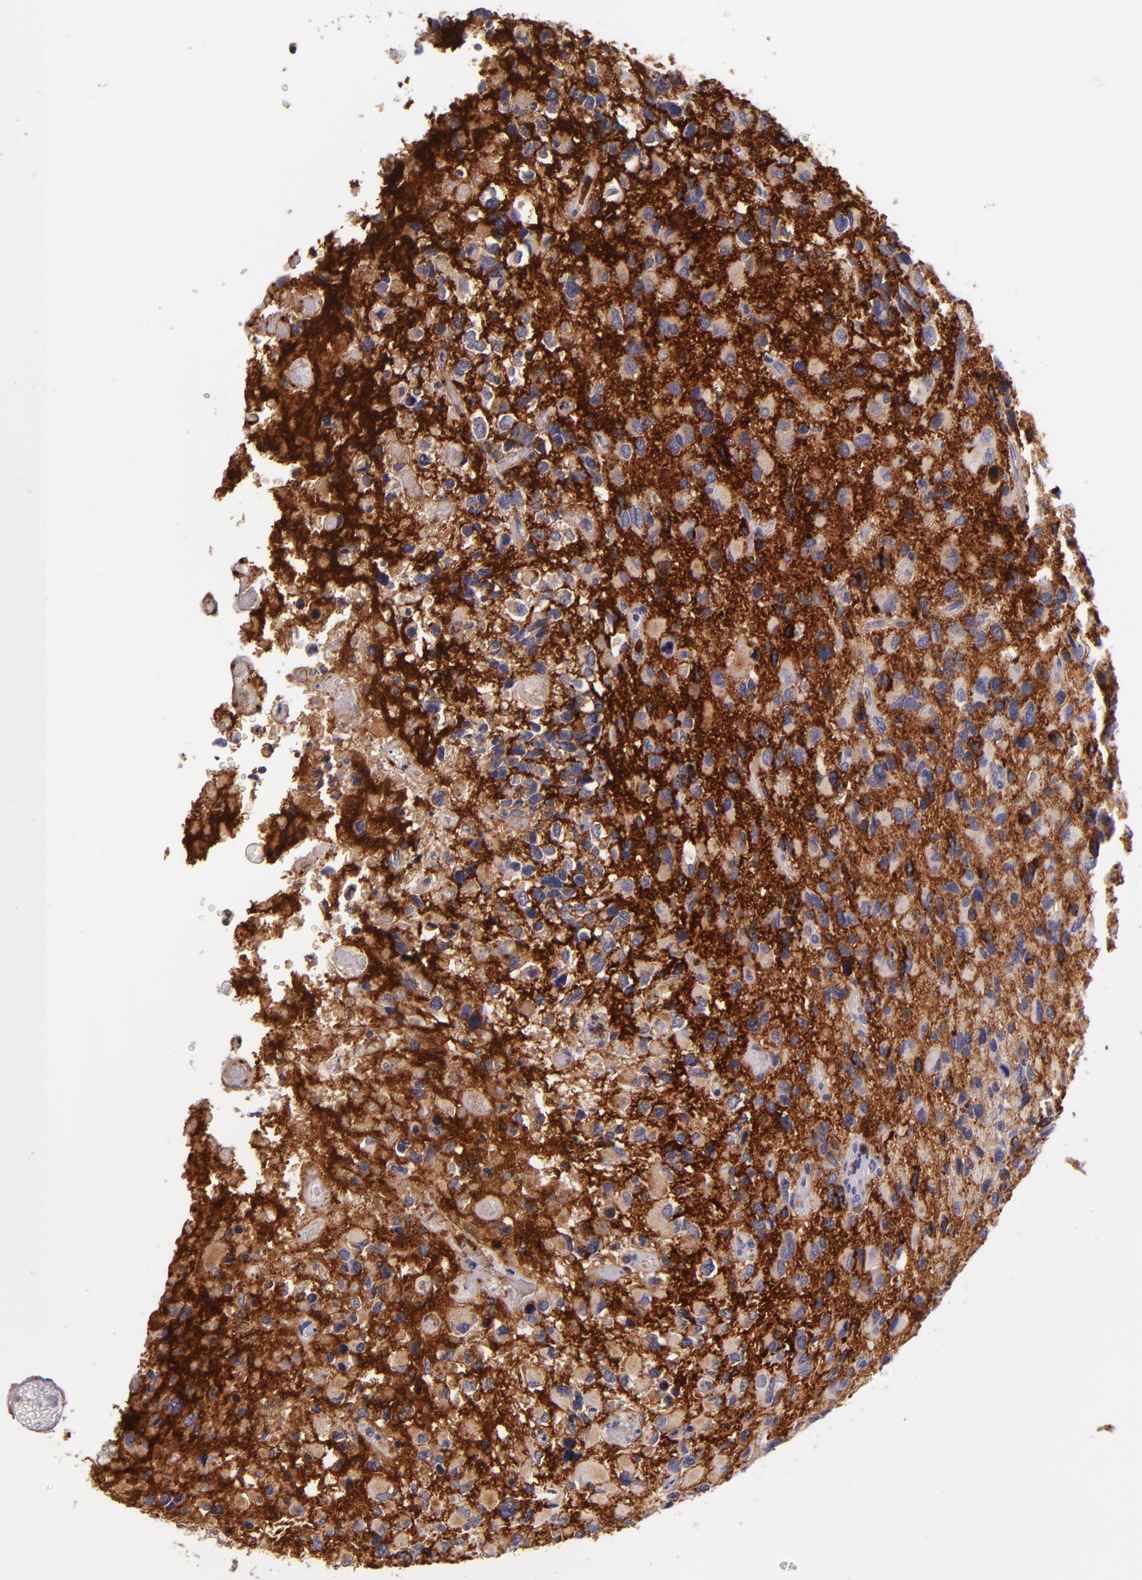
{"staining": {"intensity": "weak", "quantity": "25%-75%", "location": "cytoplasmic/membranous"}, "tissue": "glioma", "cell_type": "Tumor cells", "image_type": "cancer", "snomed": [{"axis": "morphology", "description": "Glioma, malignant, High grade"}, {"axis": "topography", "description": "Brain"}], "caption": "IHC of human glioma exhibits low levels of weak cytoplasmic/membranous expression in about 25%-75% of tumor cells.", "gene": "C5AR1", "patient": {"sex": "male", "age": 69}}